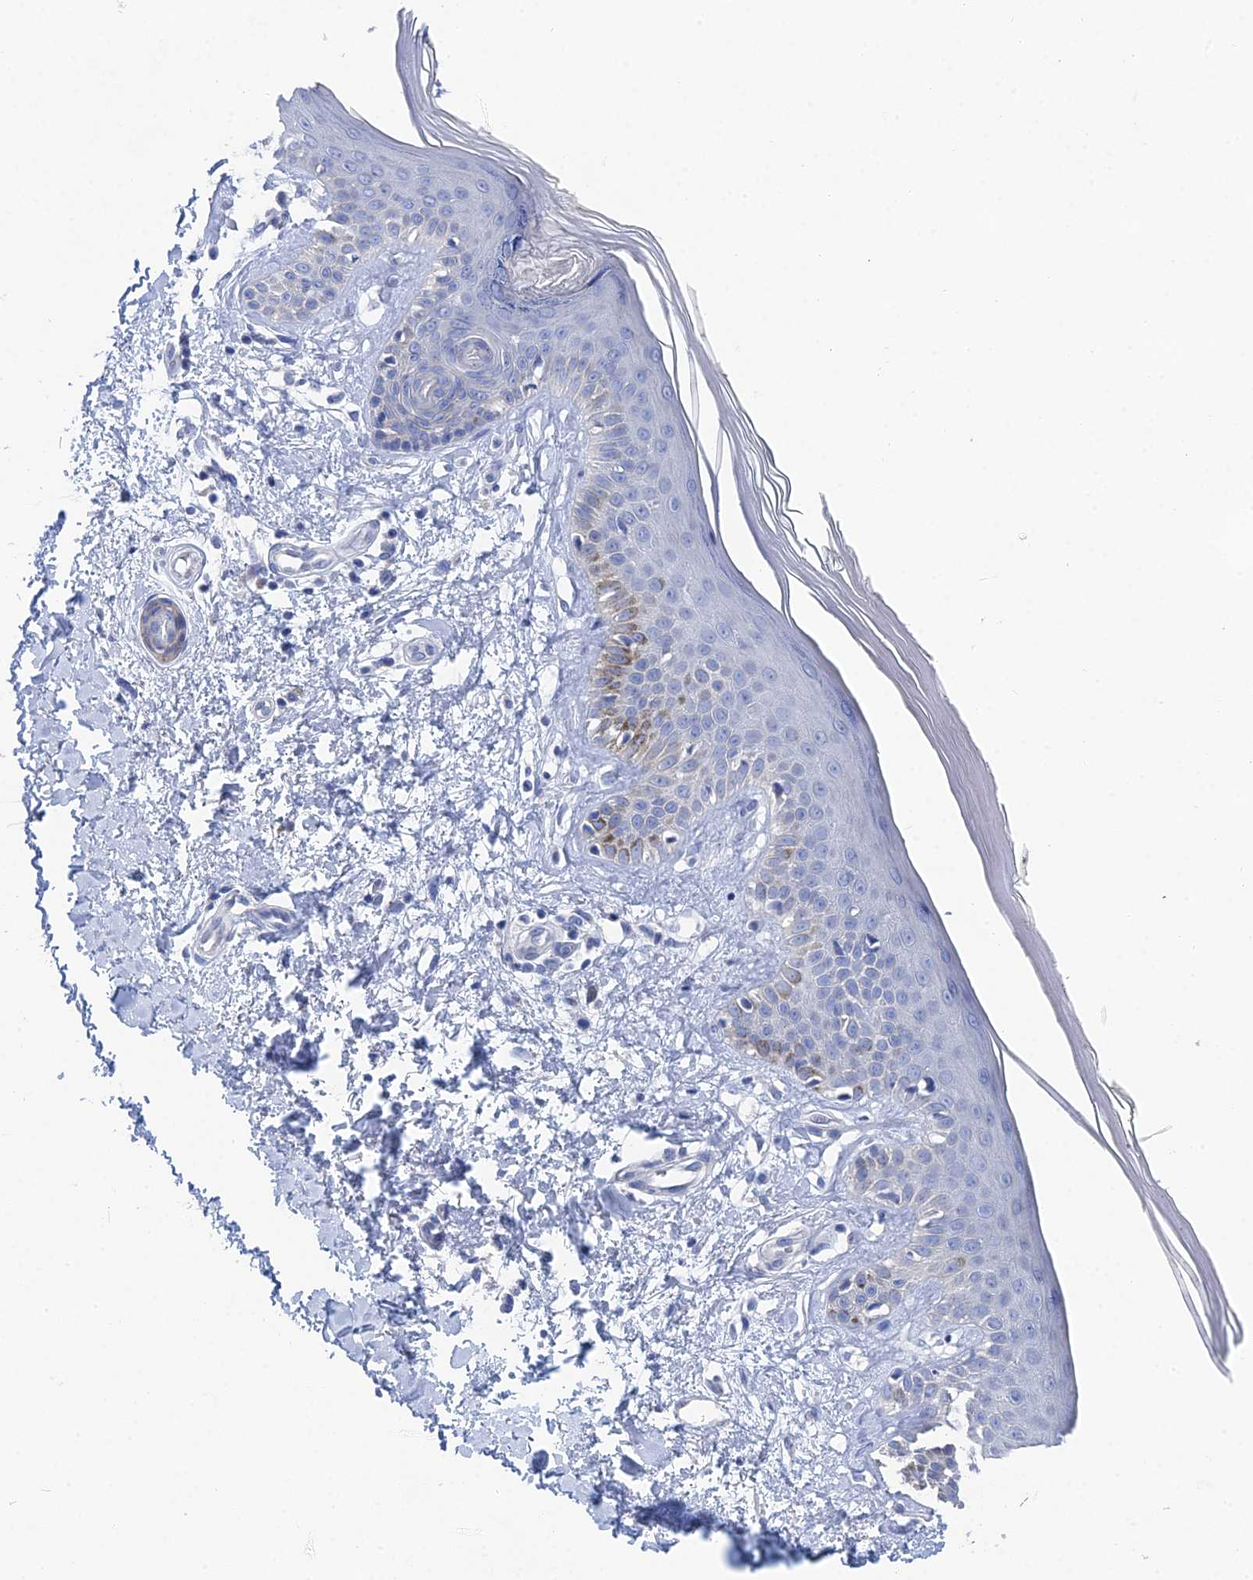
{"staining": {"intensity": "negative", "quantity": "none", "location": "none"}, "tissue": "skin", "cell_type": "Fibroblasts", "image_type": "normal", "snomed": [{"axis": "morphology", "description": "Normal tissue, NOS"}, {"axis": "topography", "description": "Skin"}], "caption": "This histopathology image is of normal skin stained with immunohistochemistry to label a protein in brown with the nuclei are counter-stained blue. There is no expression in fibroblasts.", "gene": "GFAP", "patient": {"sex": "female", "age": 64}}